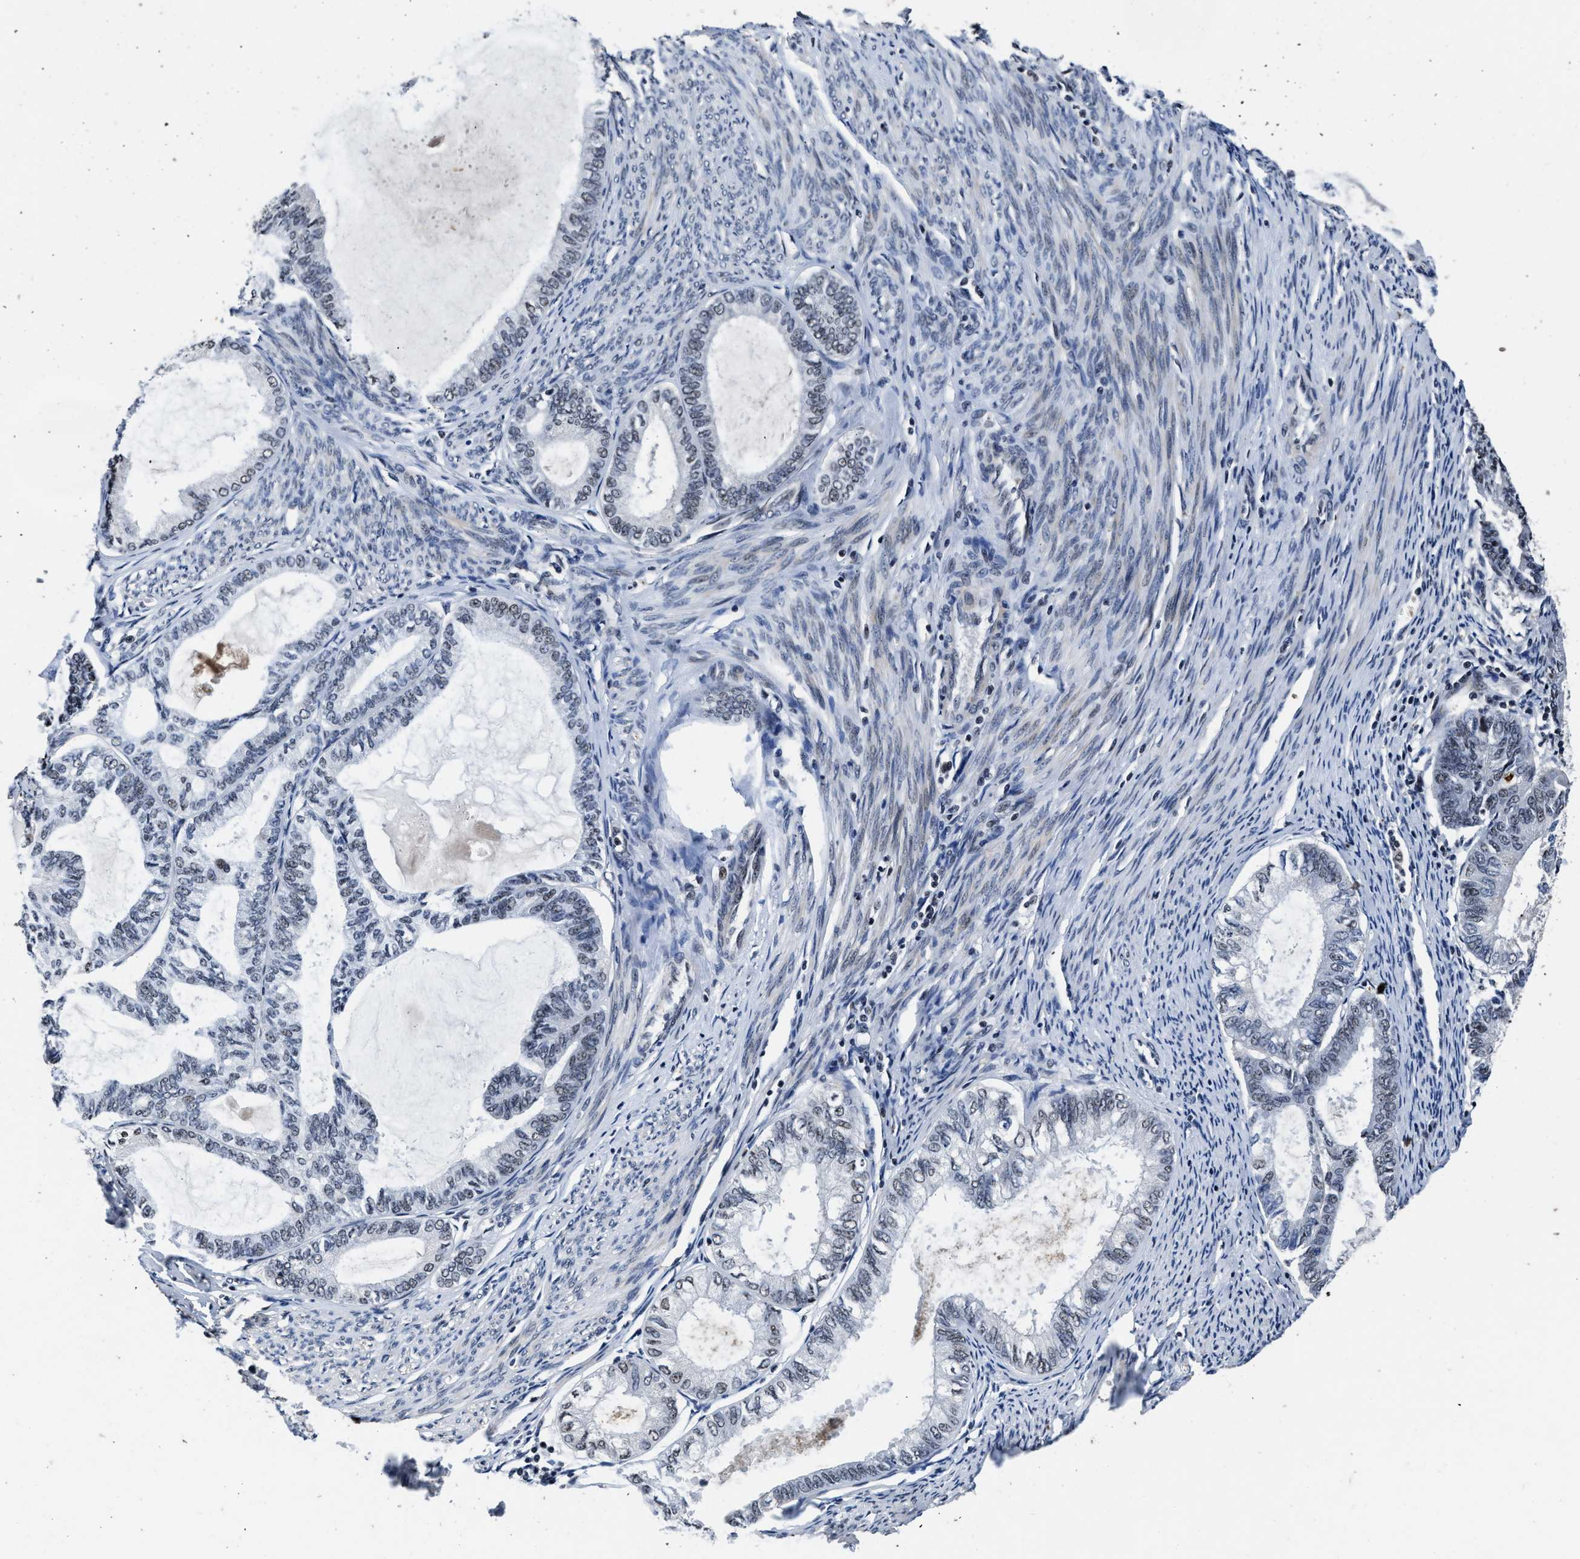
{"staining": {"intensity": "weak", "quantity": "<25%", "location": "nuclear"}, "tissue": "endometrial cancer", "cell_type": "Tumor cells", "image_type": "cancer", "snomed": [{"axis": "morphology", "description": "Adenocarcinoma, NOS"}, {"axis": "topography", "description": "Endometrium"}], "caption": "This is an IHC histopathology image of human endometrial adenocarcinoma. There is no positivity in tumor cells.", "gene": "ZNF233", "patient": {"sex": "female", "age": 86}}